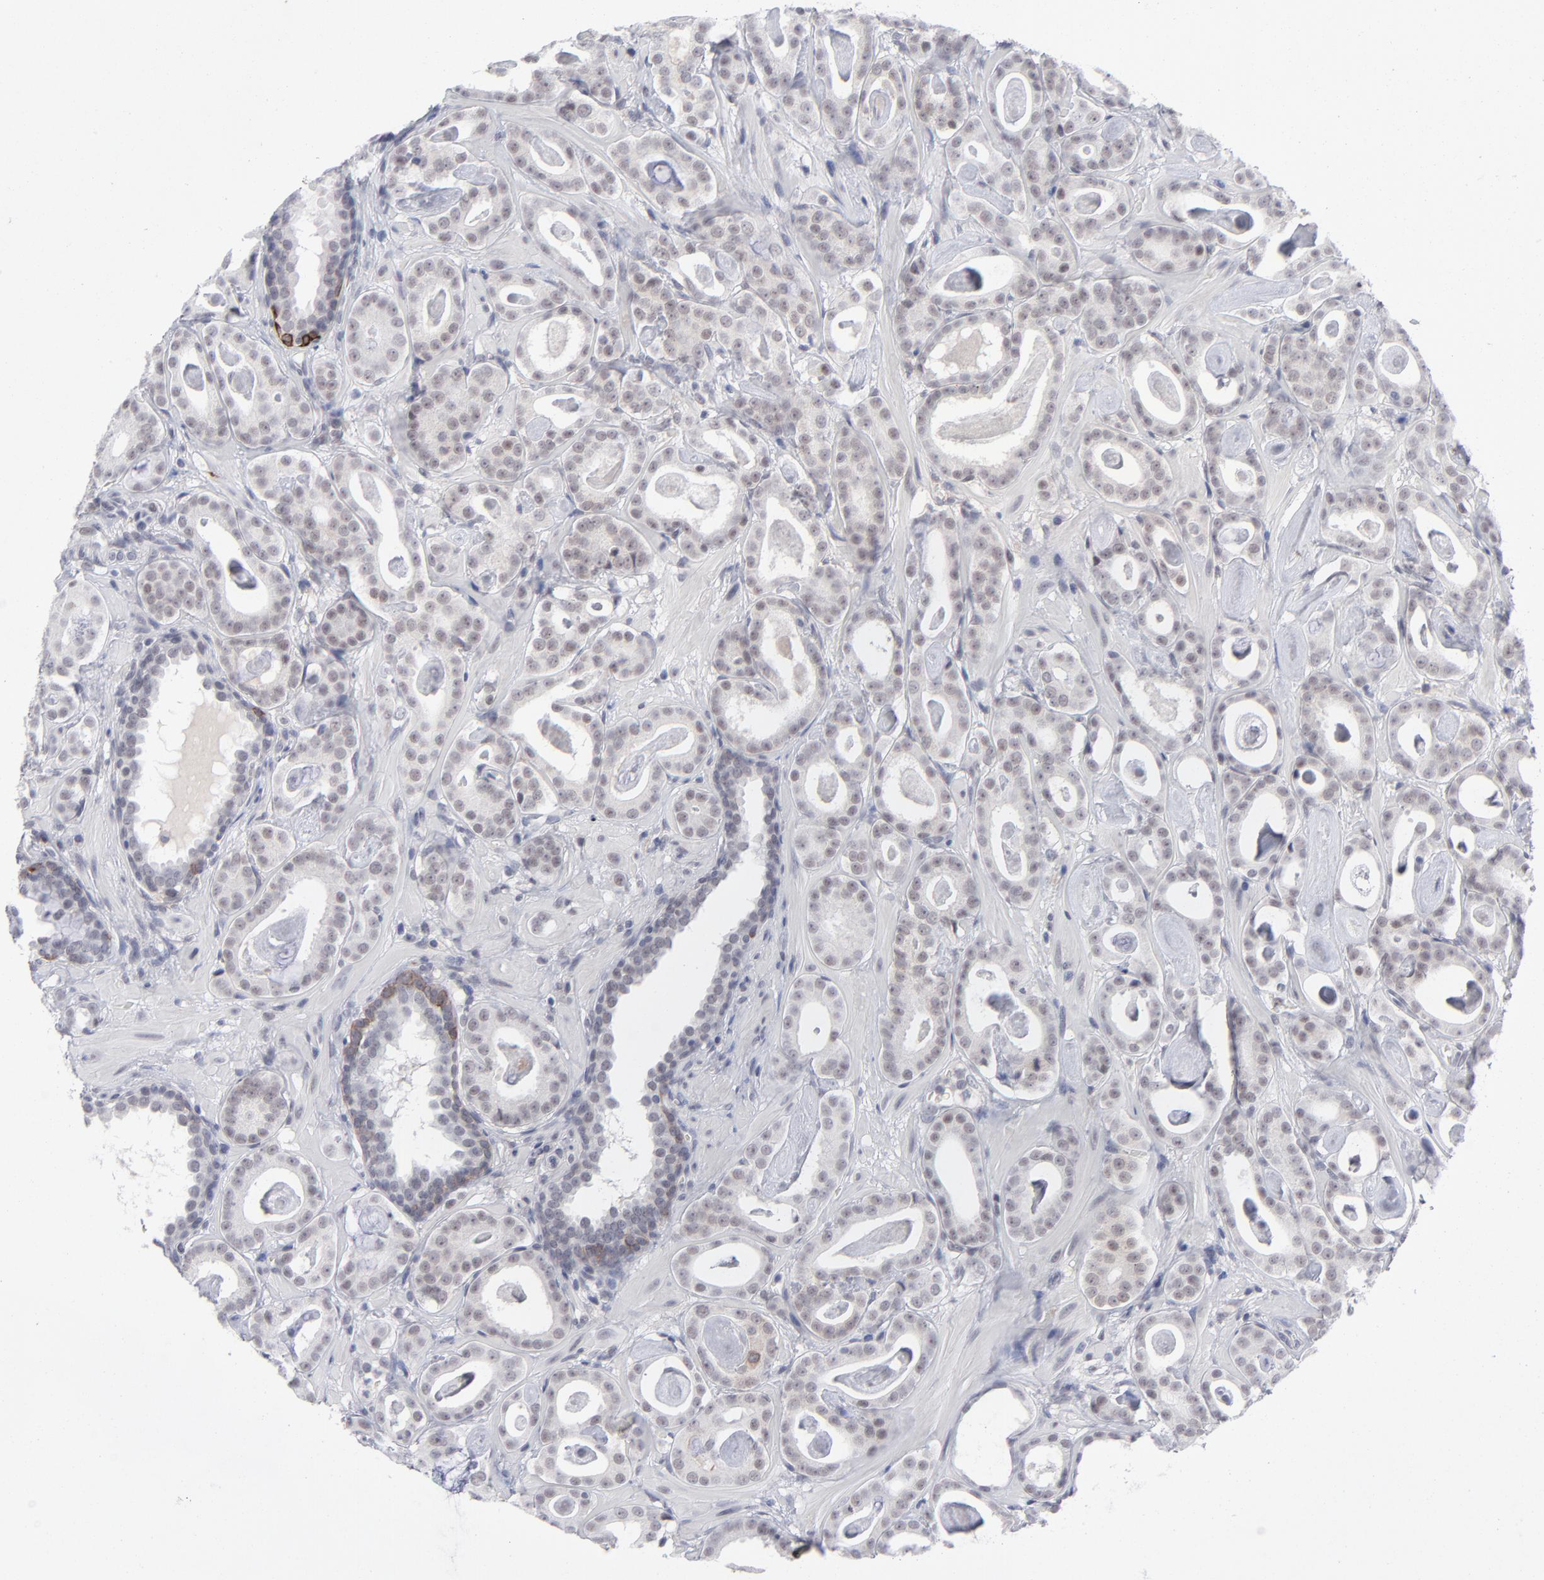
{"staining": {"intensity": "negative", "quantity": "none", "location": "none"}, "tissue": "prostate cancer", "cell_type": "Tumor cells", "image_type": "cancer", "snomed": [{"axis": "morphology", "description": "Adenocarcinoma, Low grade"}, {"axis": "topography", "description": "Prostate"}], "caption": "This is an IHC photomicrograph of human adenocarcinoma (low-grade) (prostate). There is no staining in tumor cells.", "gene": "CCR2", "patient": {"sex": "male", "age": 57}}